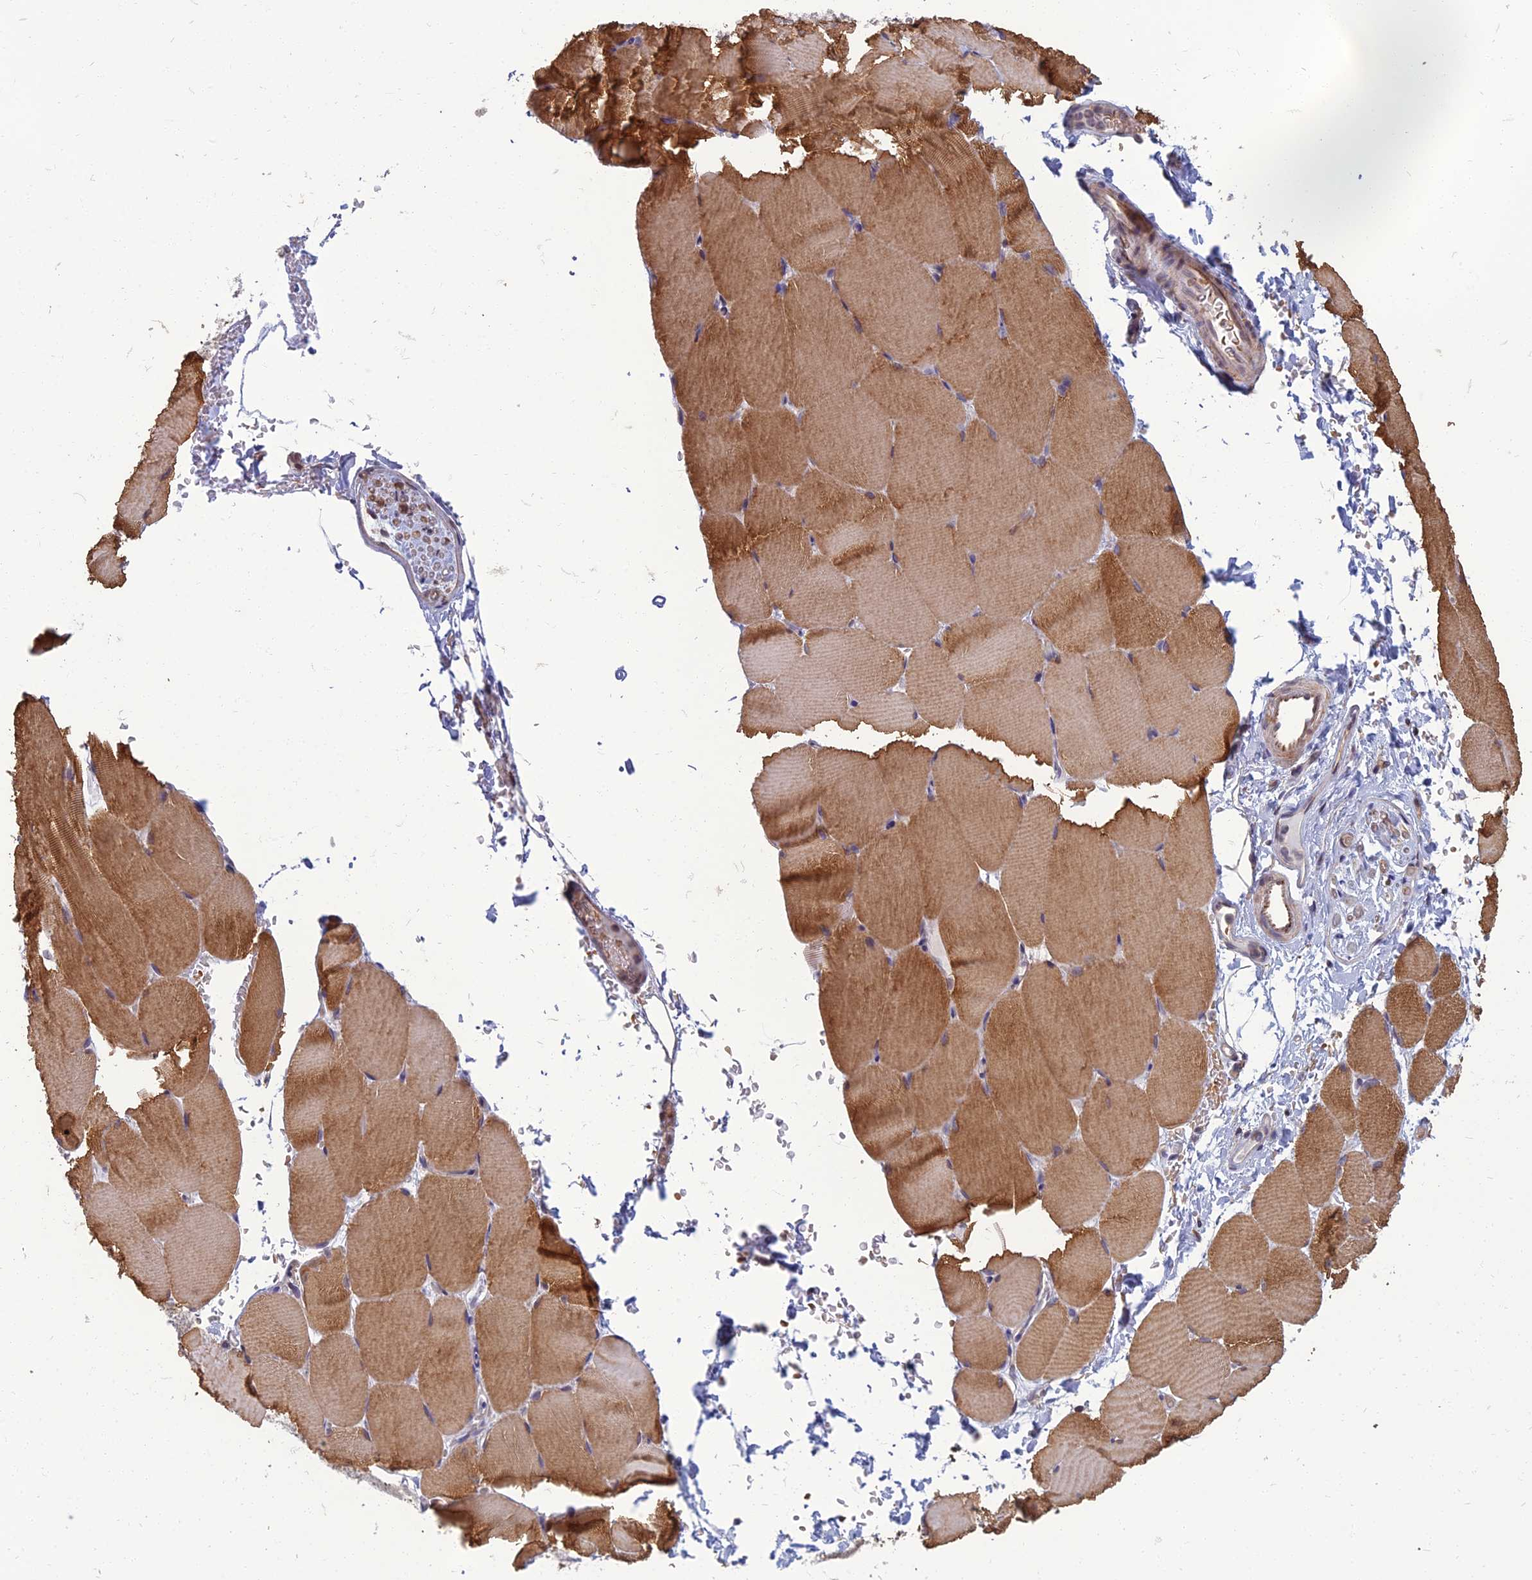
{"staining": {"intensity": "moderate", "quantity": ">75%", "location": "cytoplasmic/membranous"}, "tissue": "skeletal muscle", "cell_type": "Myocytes", "image_type": "normal", "snomed": [{"axis": "morphology", "description": "Normal tissue, NOS"}, {"axis": "topography", "description": "Skeletal muscle"}, {"axis": "topography", "description": "Parathyroid gland"}], "caption": "DAB (3,3'-diaminobenzidine) immunohistochemical staining of benign skeletal muscle displays moderate cytoplasmic/membranous protein staining in approximately >75% of myocytes.", "gene": "NR4A3", "patient": {"sex": "female", "age": 37}}